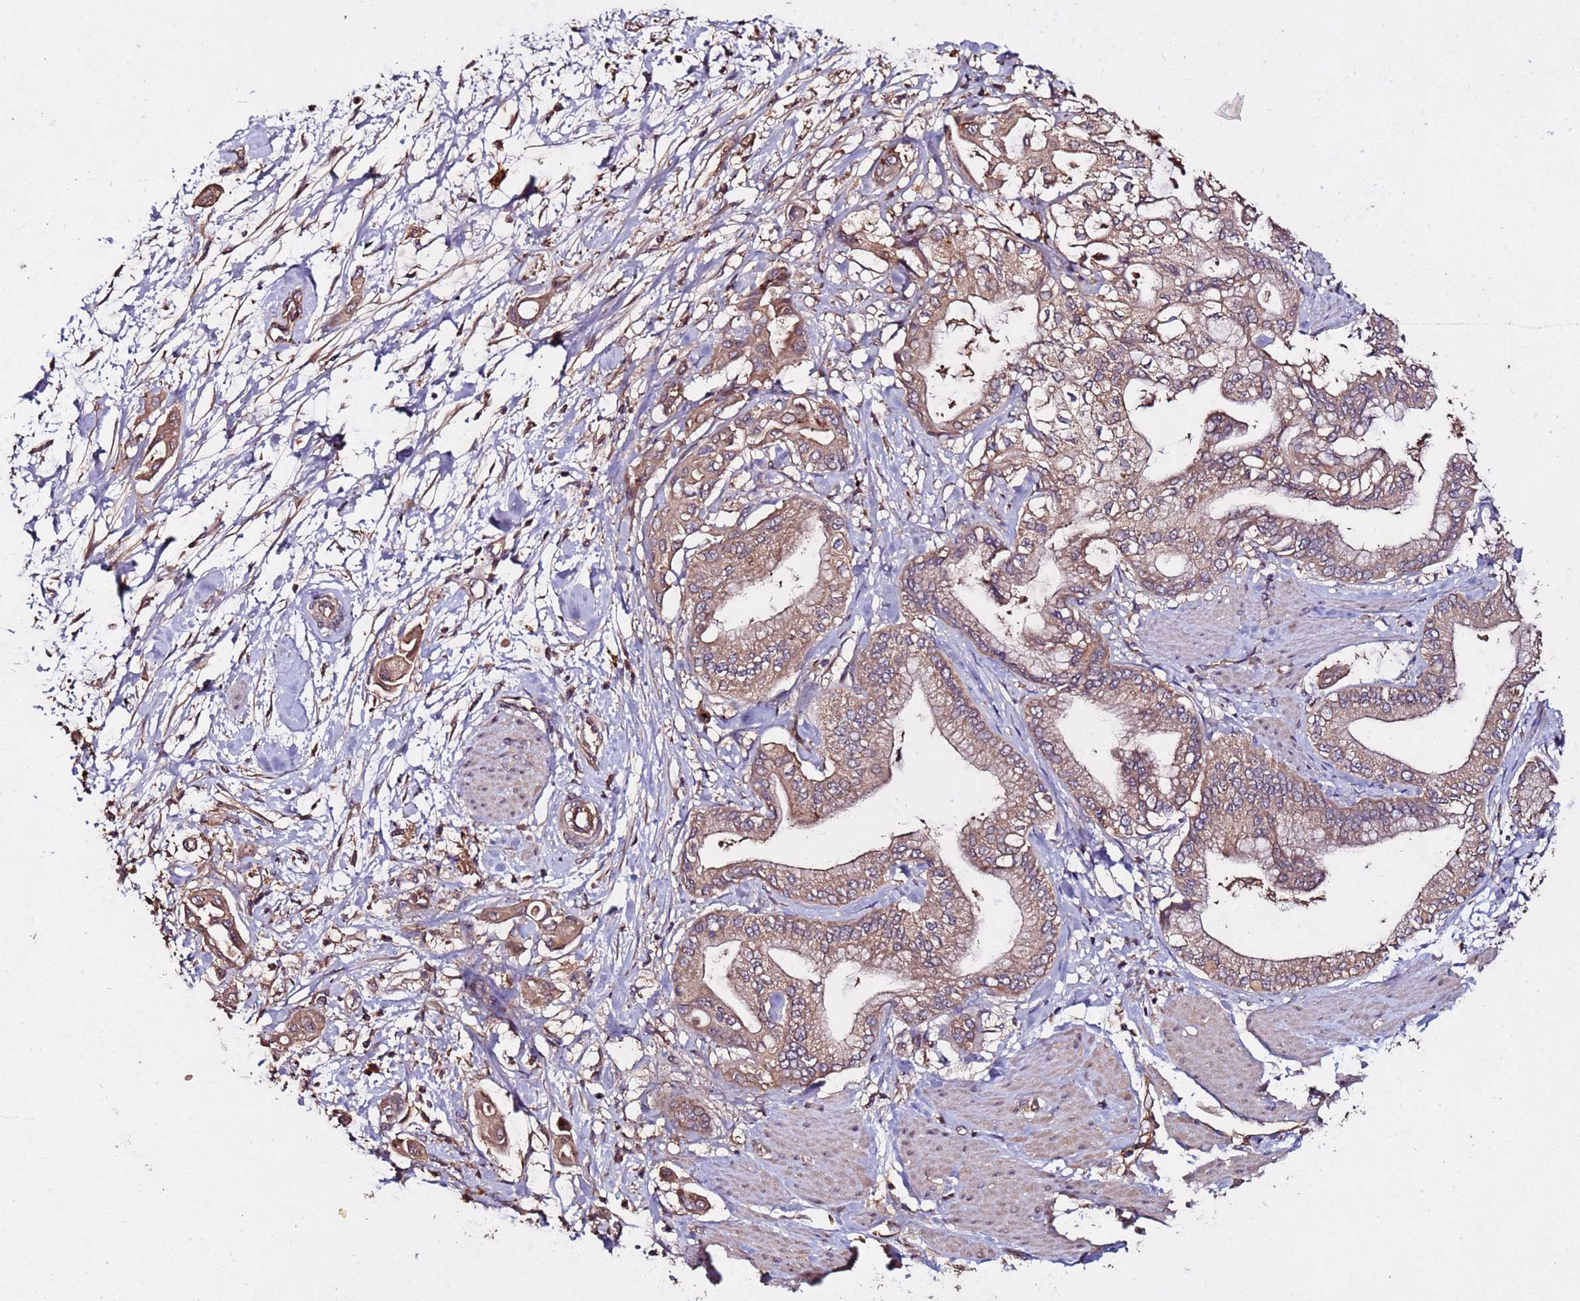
{"staining": {"intensity": "moderate", "quantity": ">75%", "location": "cytoplasmic/membranous"}, "tissue": "pancreatic cancer", "cell_type": "Tumor cells", "image_type": "cancer", "snomed": [{"axis": "morphology", "description": "Adenocarcinoma, NOS"}, {"axis": "morphology", "description": "Adenocarcinoma, metastatic, NOS"}, {"axis": "topography", "description": "Lymph node"}, {"axis": "topography", "description": "Pancreas"}, {"axis": "topography", "description": "Duodenum"}], "caption": "IHC of pancreatic adenocarcinoma reveals medium levels of moderate cytoplasmic/membranous staining in about >75% of tumor cells. (brown staining indicates protein expression, while blue staining denotes nuclei).", "gene": "RPS15A", "patient": {"sex": "female", "age": 64}}